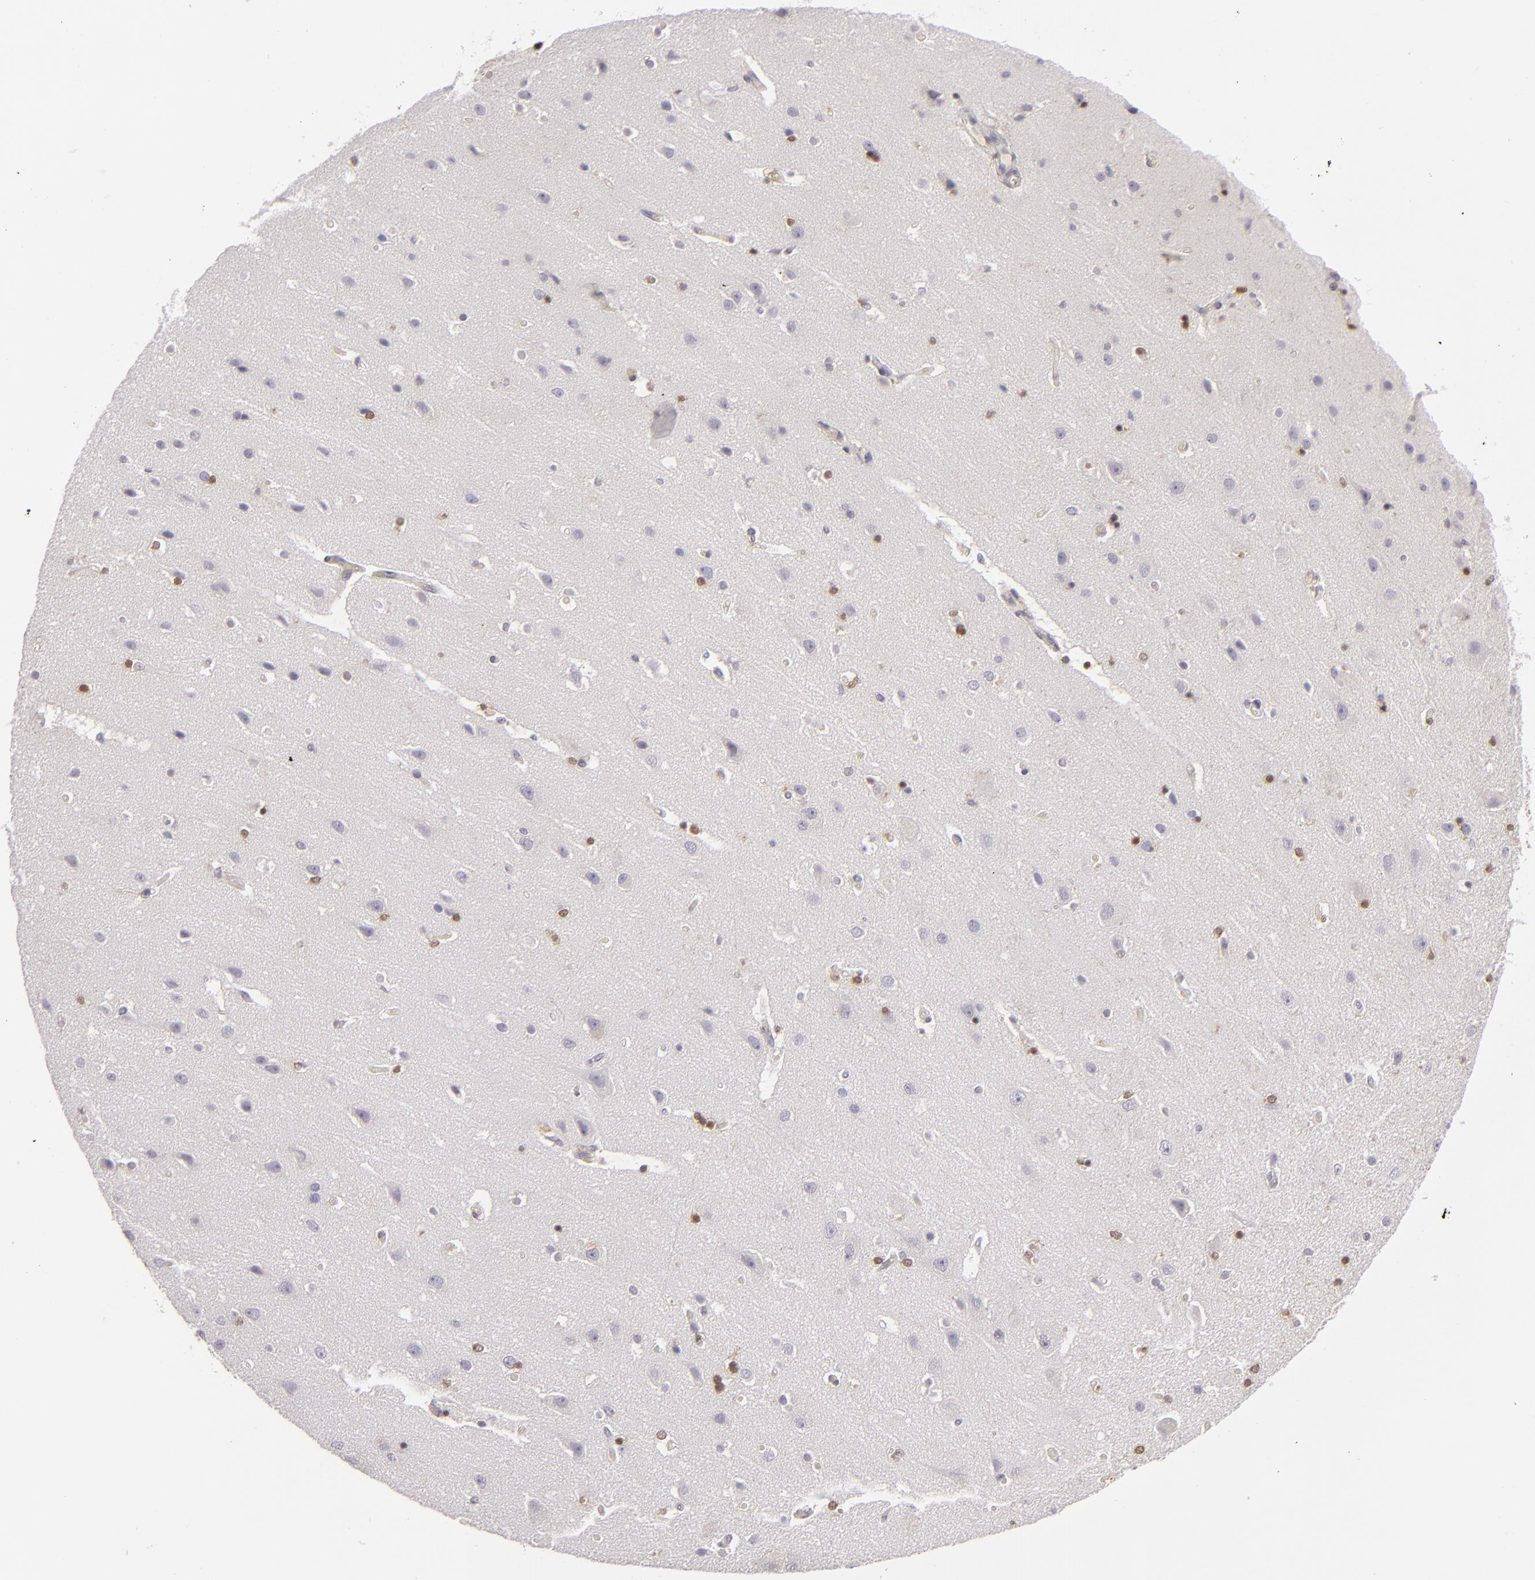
{"staining": {"intensity": "moderate", "quantity": "25%-75%", "location": "nuclear"}, "tissue": "caudate", "cell_type": "Glial cells", "image_type": "normal", "snomed": [{"axis": "morphology", "description": "Normal tissue, NOS"}, {"axis": "topography", "description": "Lateral ventricle wall"}], "caption": "Immunohistochemistry of benign caudate demonstrates medium levels of moderate nuclear expression in about 25%-75% of glial cells. The staining was performed using DAB (3,3'-diaminobenzidine) to visualize the protein expression in brown, while the nuclei were stained in blue with hematoxylin (Magnification: 20x).", "gene": "EFS", "patient": {"sex": "female", "age": 54}}